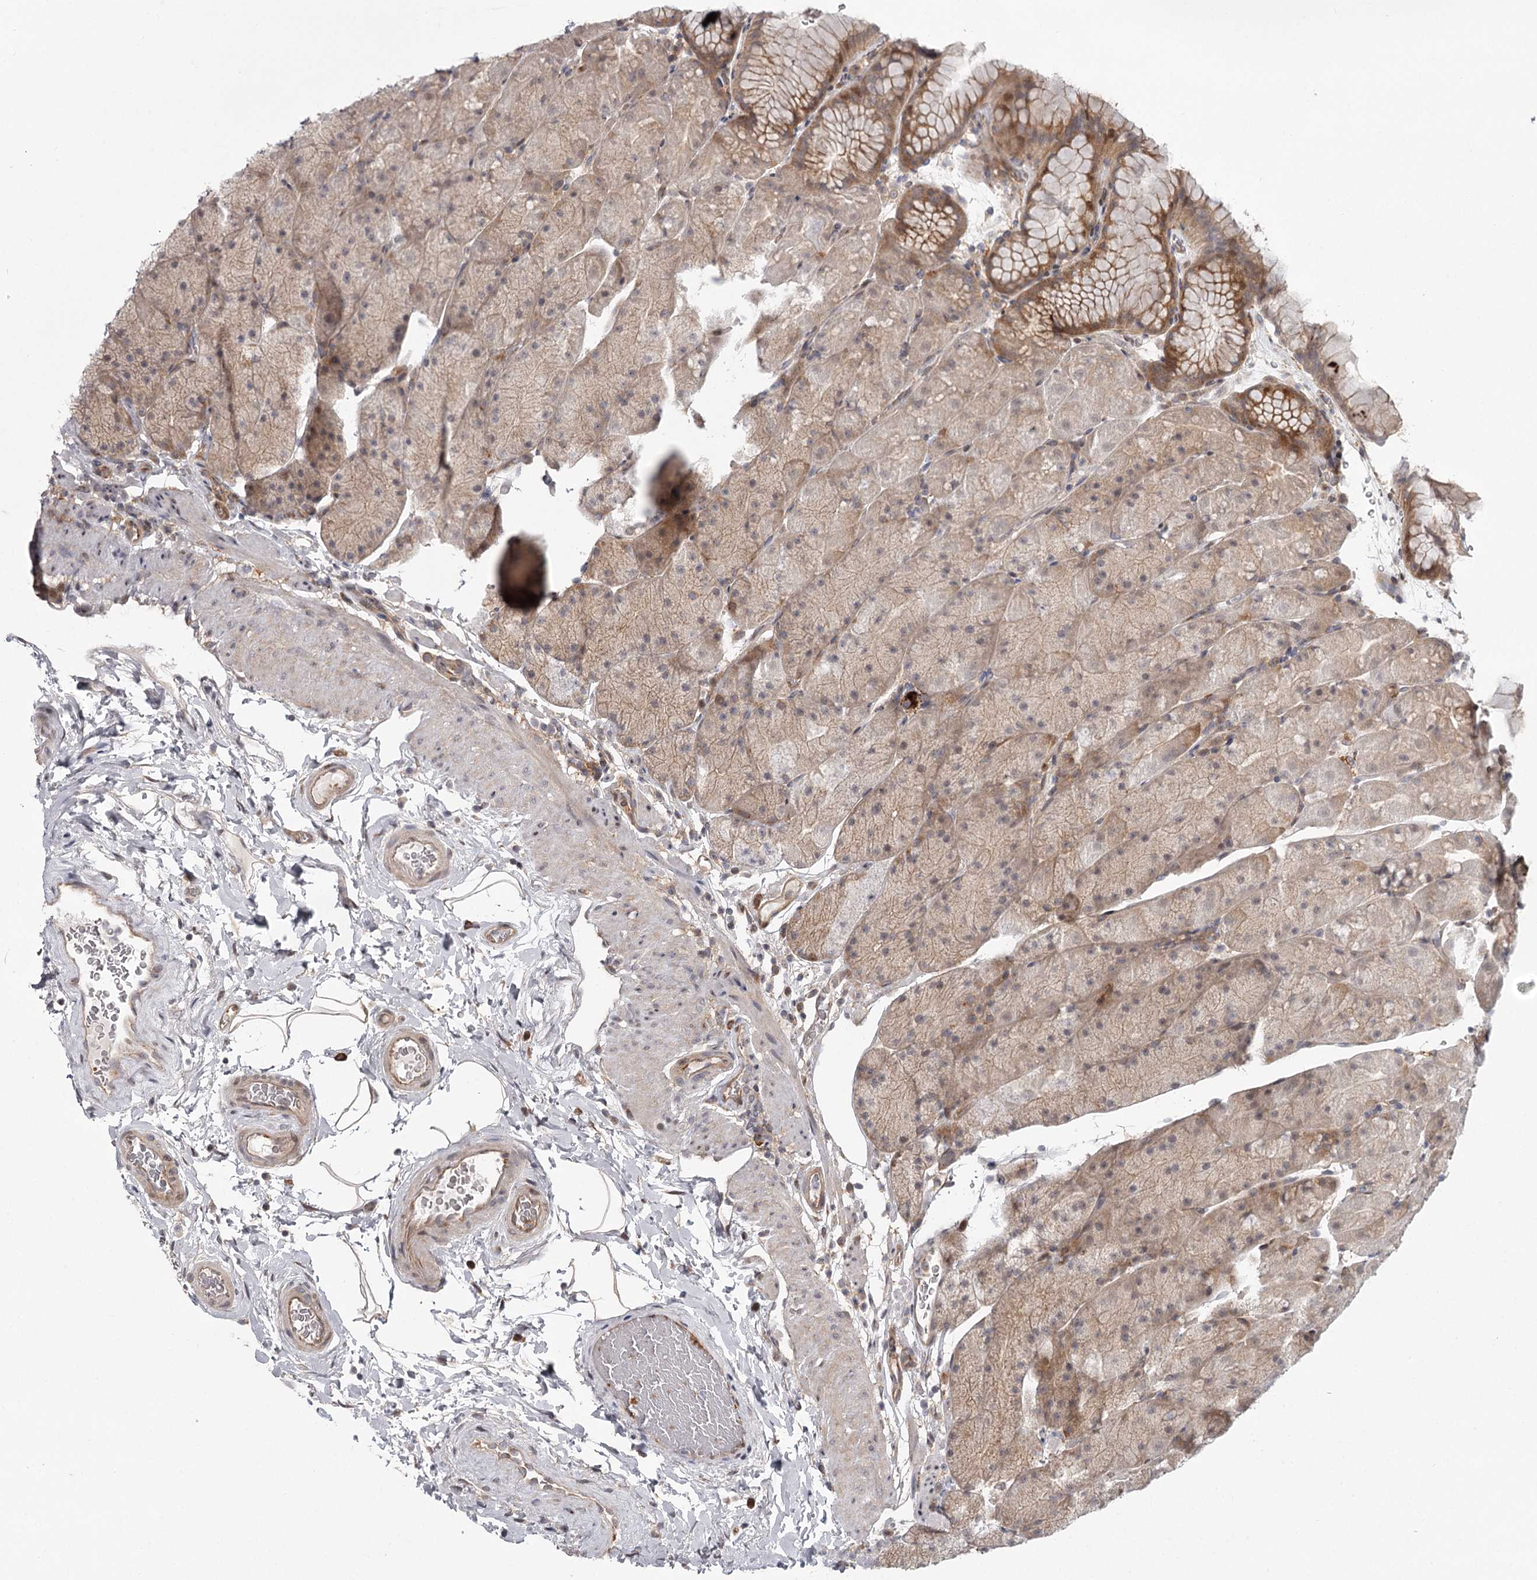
{"staining": {"intensity": "moderate", "quantity": ">75%", "location": "cytoplasmic/membranous"}, "tissue": "stomach", "cell_type": "Glandular cells", "image_type": "normal", "snomed": [{"axis": "morphology", "description": "Normal tissue, NOS"}, {"axis": "topography", "description": "Stomach, upper"}, {"axis": "topography", "description": "Stomach, lower"}], "caption": "DAB (3,3'-diaminobenzidine) immunohistochemical staining of normal human stomach reveals moderate cytoplasmic/membranous protein expression in approximately >75% of glandular cells. Using DAB (3,3'-diaminobenzidine) (brown) and hematoxylin (blue) stains, captured at high magnification using brightfield microscopy.", "gene": "CCNG2", "patient": {"sex": "male", "age": 67}}